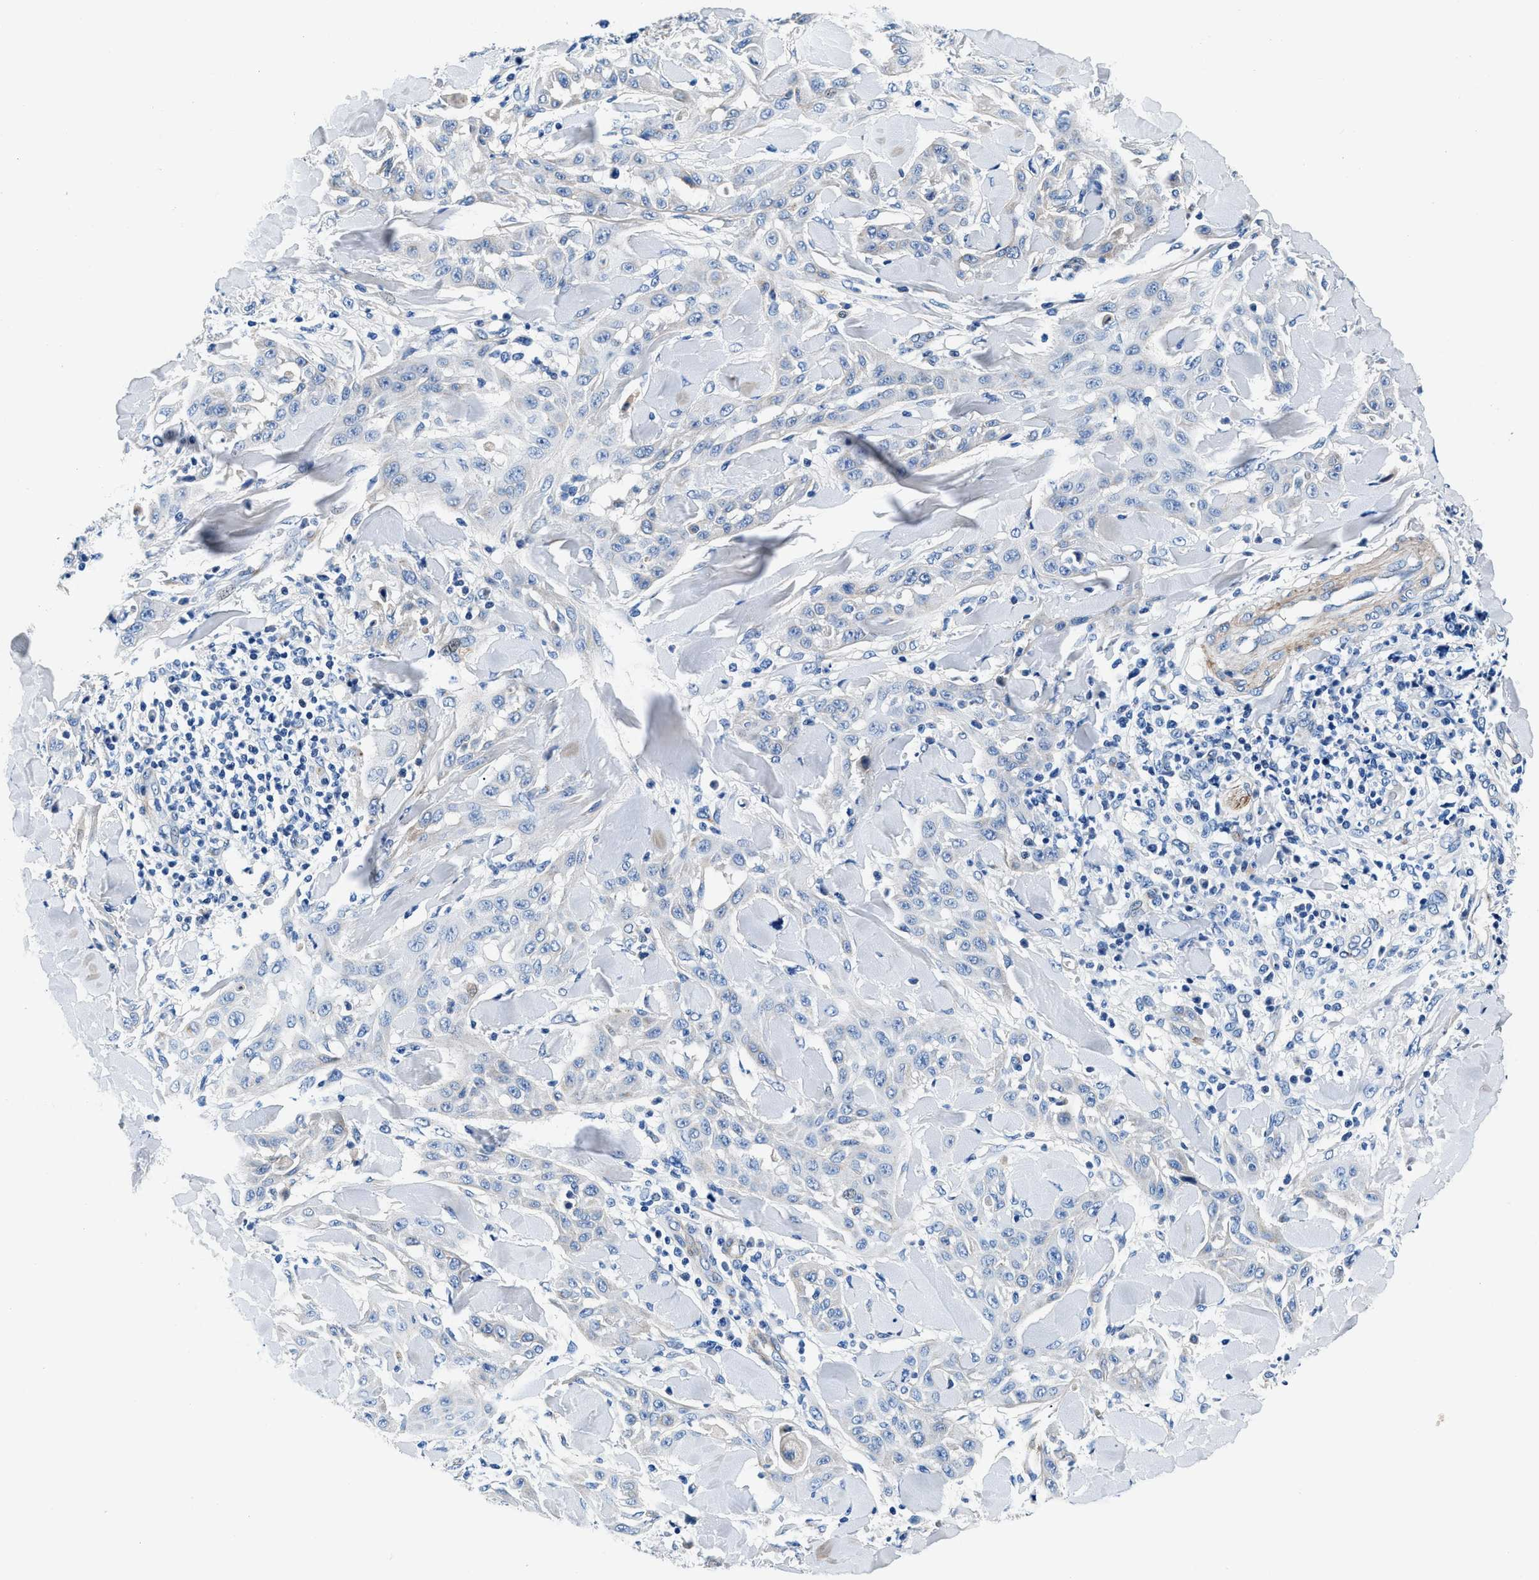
{"staining": {"intensity": "negative", "quantity": "none", "location": "none"}, "tissue": "skin cancer", "cell_type": "Tumor cells", "image_type": "cancer", "snomed": [{"axis": "morphology", "description": "Squamous cell carcinoma, NOS"}, {"axis": "topography", "description": "Skin"}], "caption": "Immunohistochemical staining of skin cancer shows no significant positivity in tumor cells.", "gene": "DAG1", "patient": {"sex": "male", "age": 24}}